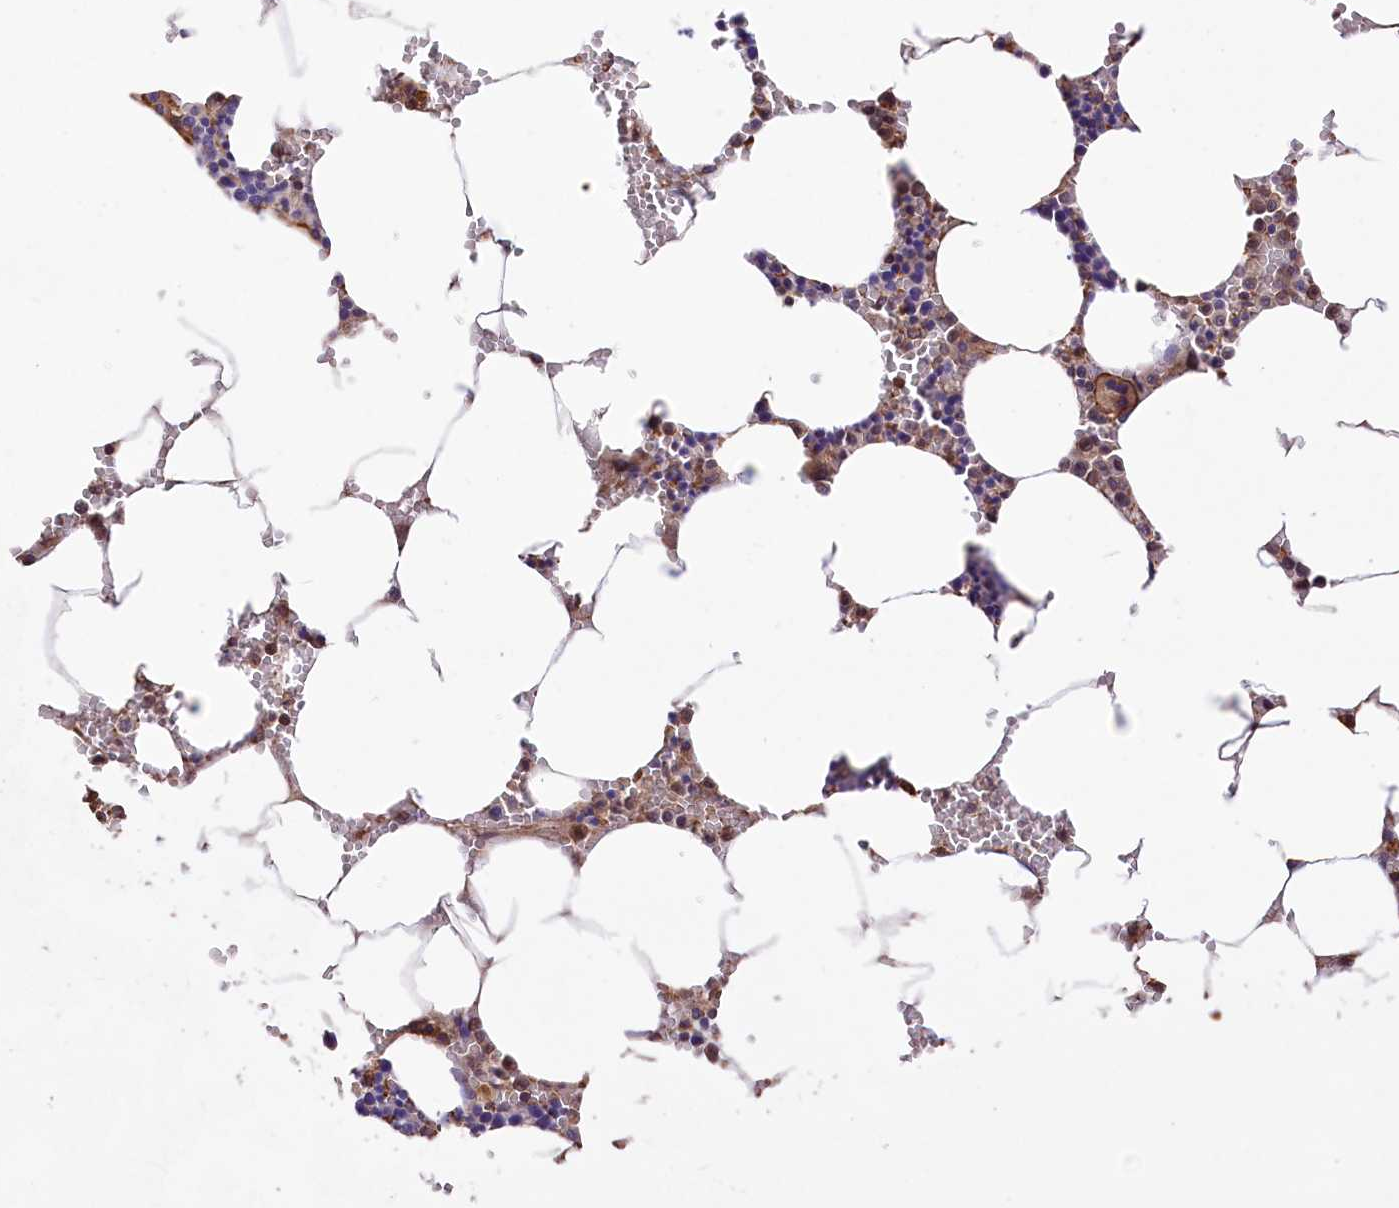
{"staining": {"intensity": "moderate", "quantity": "<25%", "location": "cytoplasmic/membranous"}, "tissue": "bone marrow", "cell_type": "Hematopoietic cells", "image_type": "normal", "snomed": [{"axis": "morphology", "description": "Normal tissue, NOS"}, {"axis": "topography", "description": "Bone marrow"}], "caption": "A low amount of moderate cytoplasmic/membranous expression is appreciated in about <25% of hematopoietic cells in benign bone marrow. (Brightfield microscopy of DAB IHC at high magnification).", "gene": "DPP3", "patient": {"sex": "male", "age": 70}}